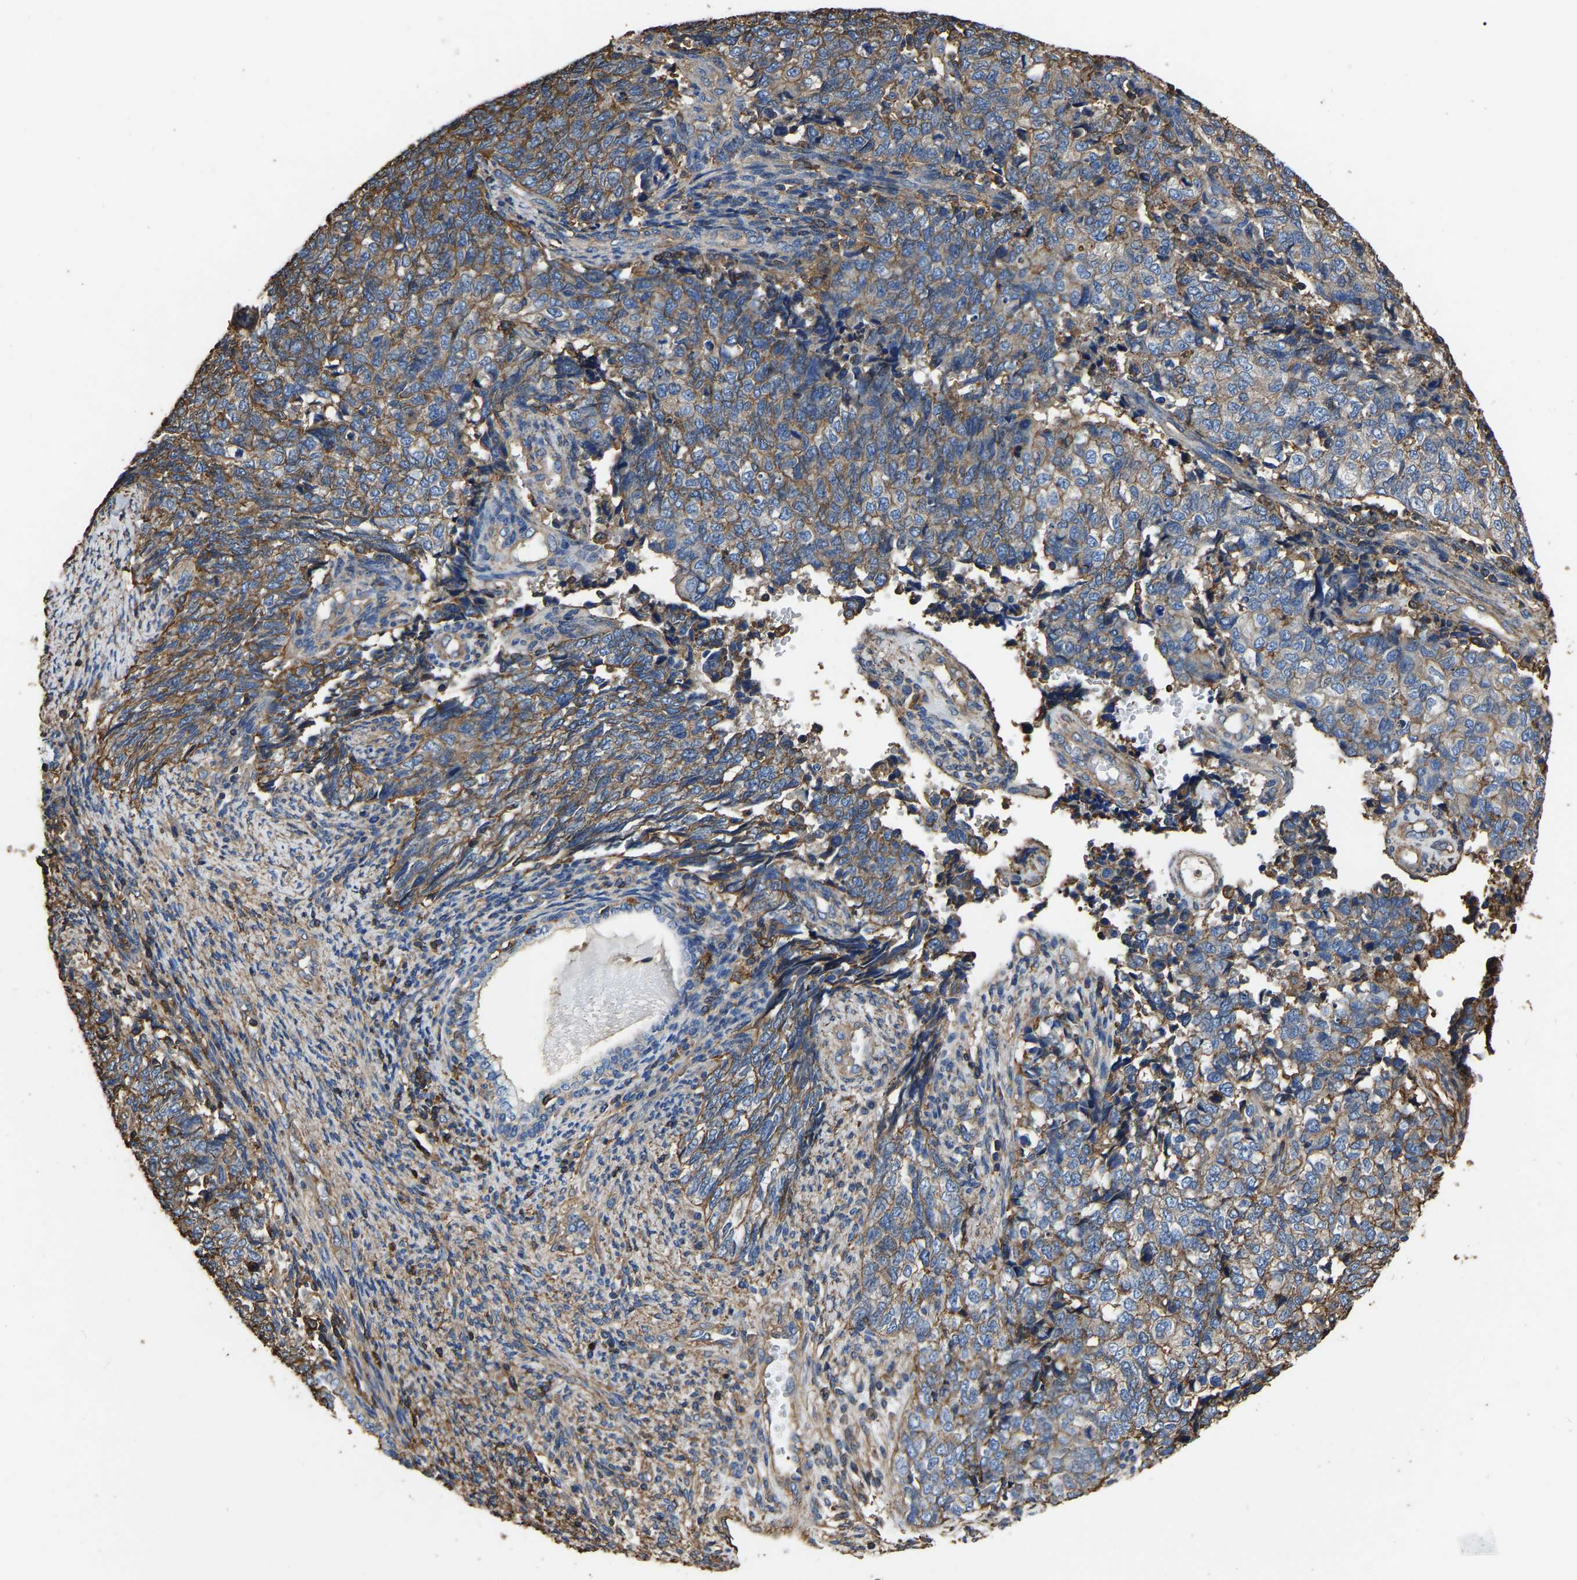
{"staining": {"intensity": "moderate", "quantity": ">75%", "location": "cytoplasmic/membranous"}, "tissue": "cervical cancer", "cell_type": "Tumor cells", "image_type": "cancer", "snomed": [{"axis": "morphology", "description": "Squamous cell carcinoma, NOS"}, {"axis": "topography", "description": "Cervix"}], "caption": "The photomicrograph shows staining of squamous cell carcinoma (cervical), revealing moderate cytoplasmic/membranous protein staining (brown color) within tumor cells. (DAB (3,3'-diaminobenzidine) IHC, brown staining for protein, blue staining for nuclei).", "gene": "ARMT1", "patient": {"sex": "female", "age": 63}}